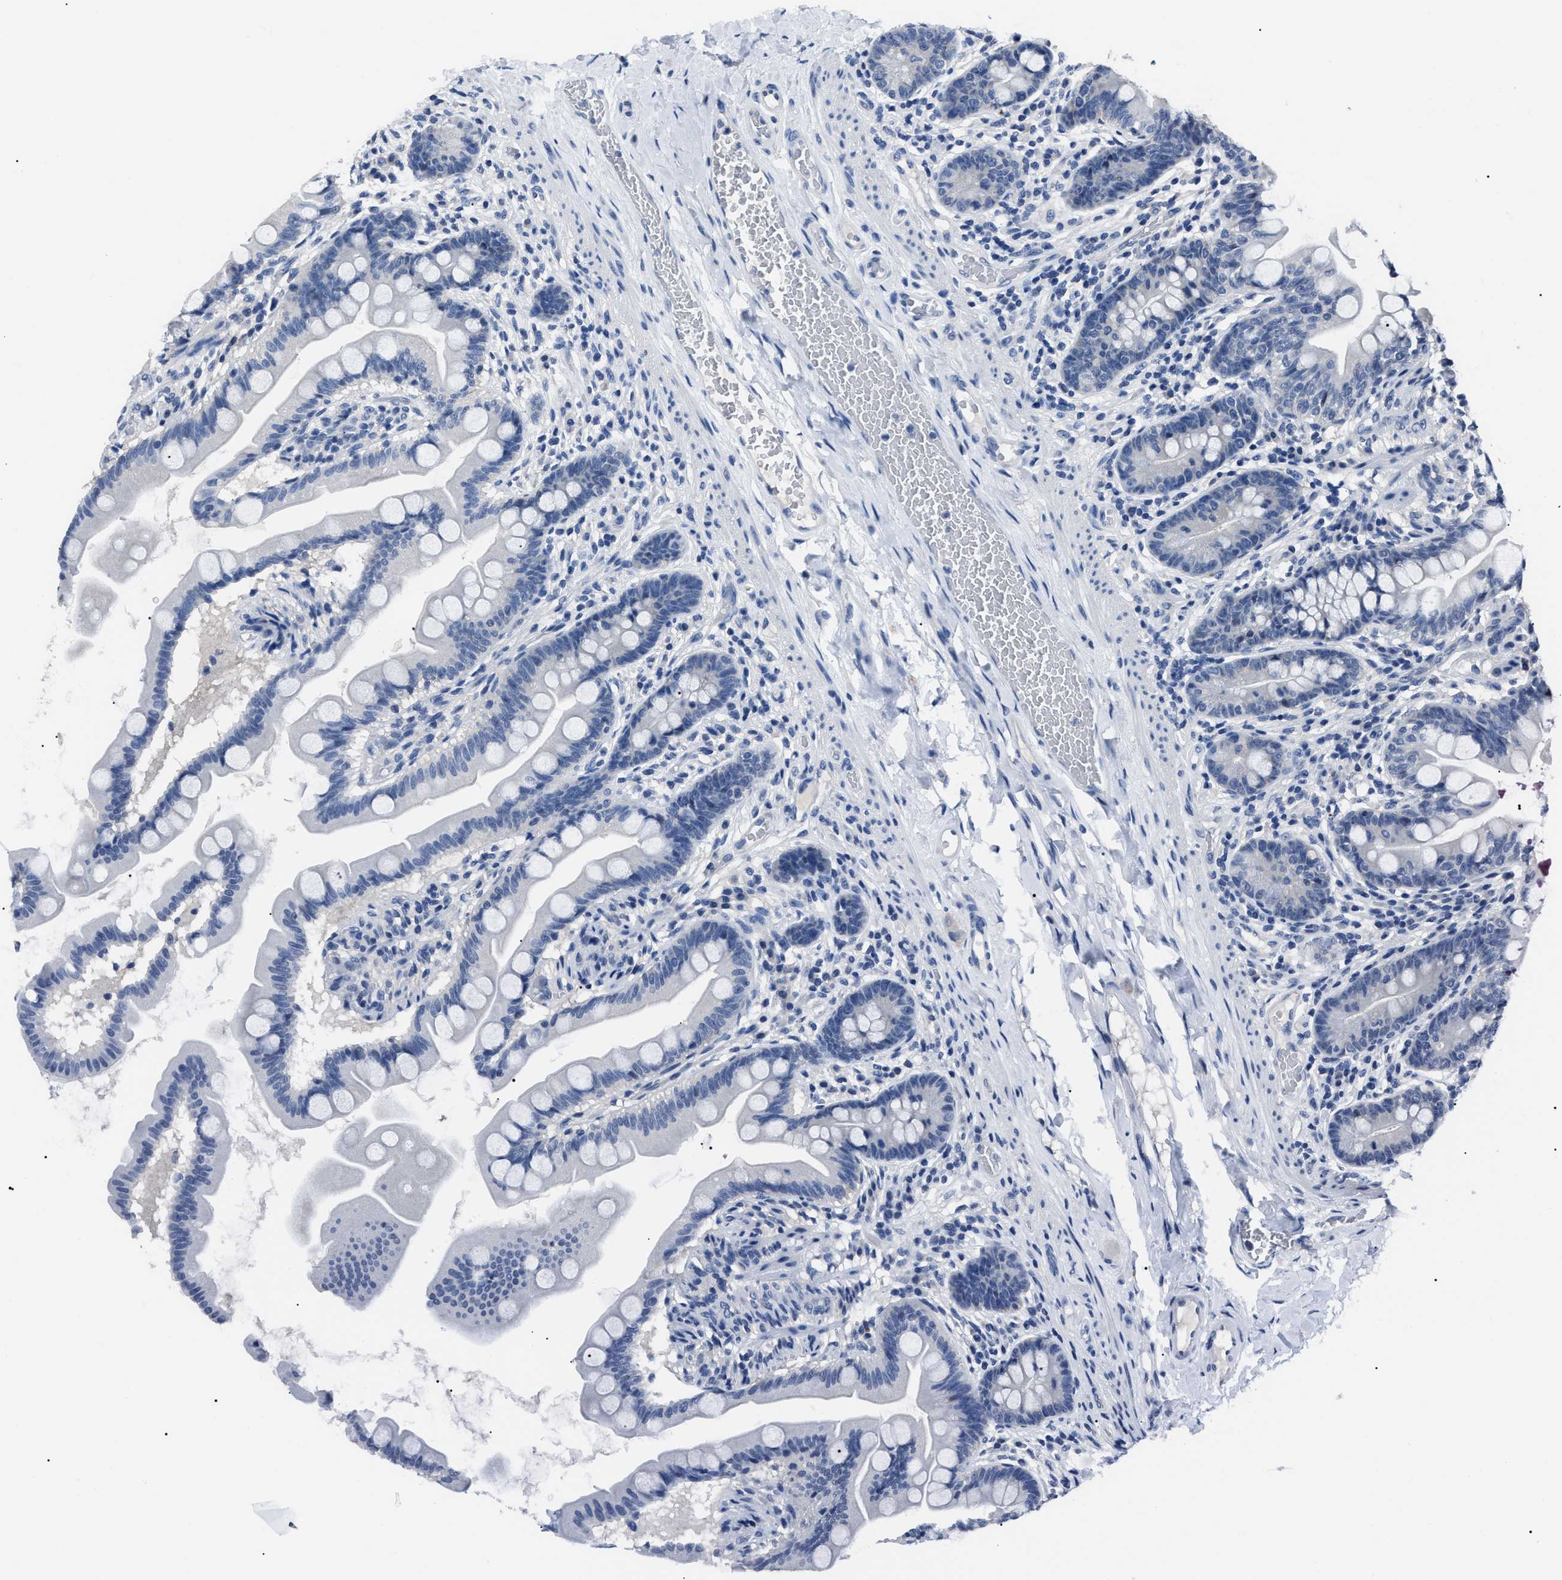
{"staining": {"intensity": "negative", "quantity": "none", "location": "none"}, "tissue": "small intestine", "cell_type": "Glandular cells", "image_type": "normal", "snomed": [{"axis": "morphology", "description": "Normal tissue, NOS"}, {"axis": "topography", "description": "Small intestine"}], "caption": "Immunohistochemical staining of normal human small intestine reveals no significant positivity in glandular cells.", "gene": "LRWD1", "patient": {"sex": "female", "age": 56}}